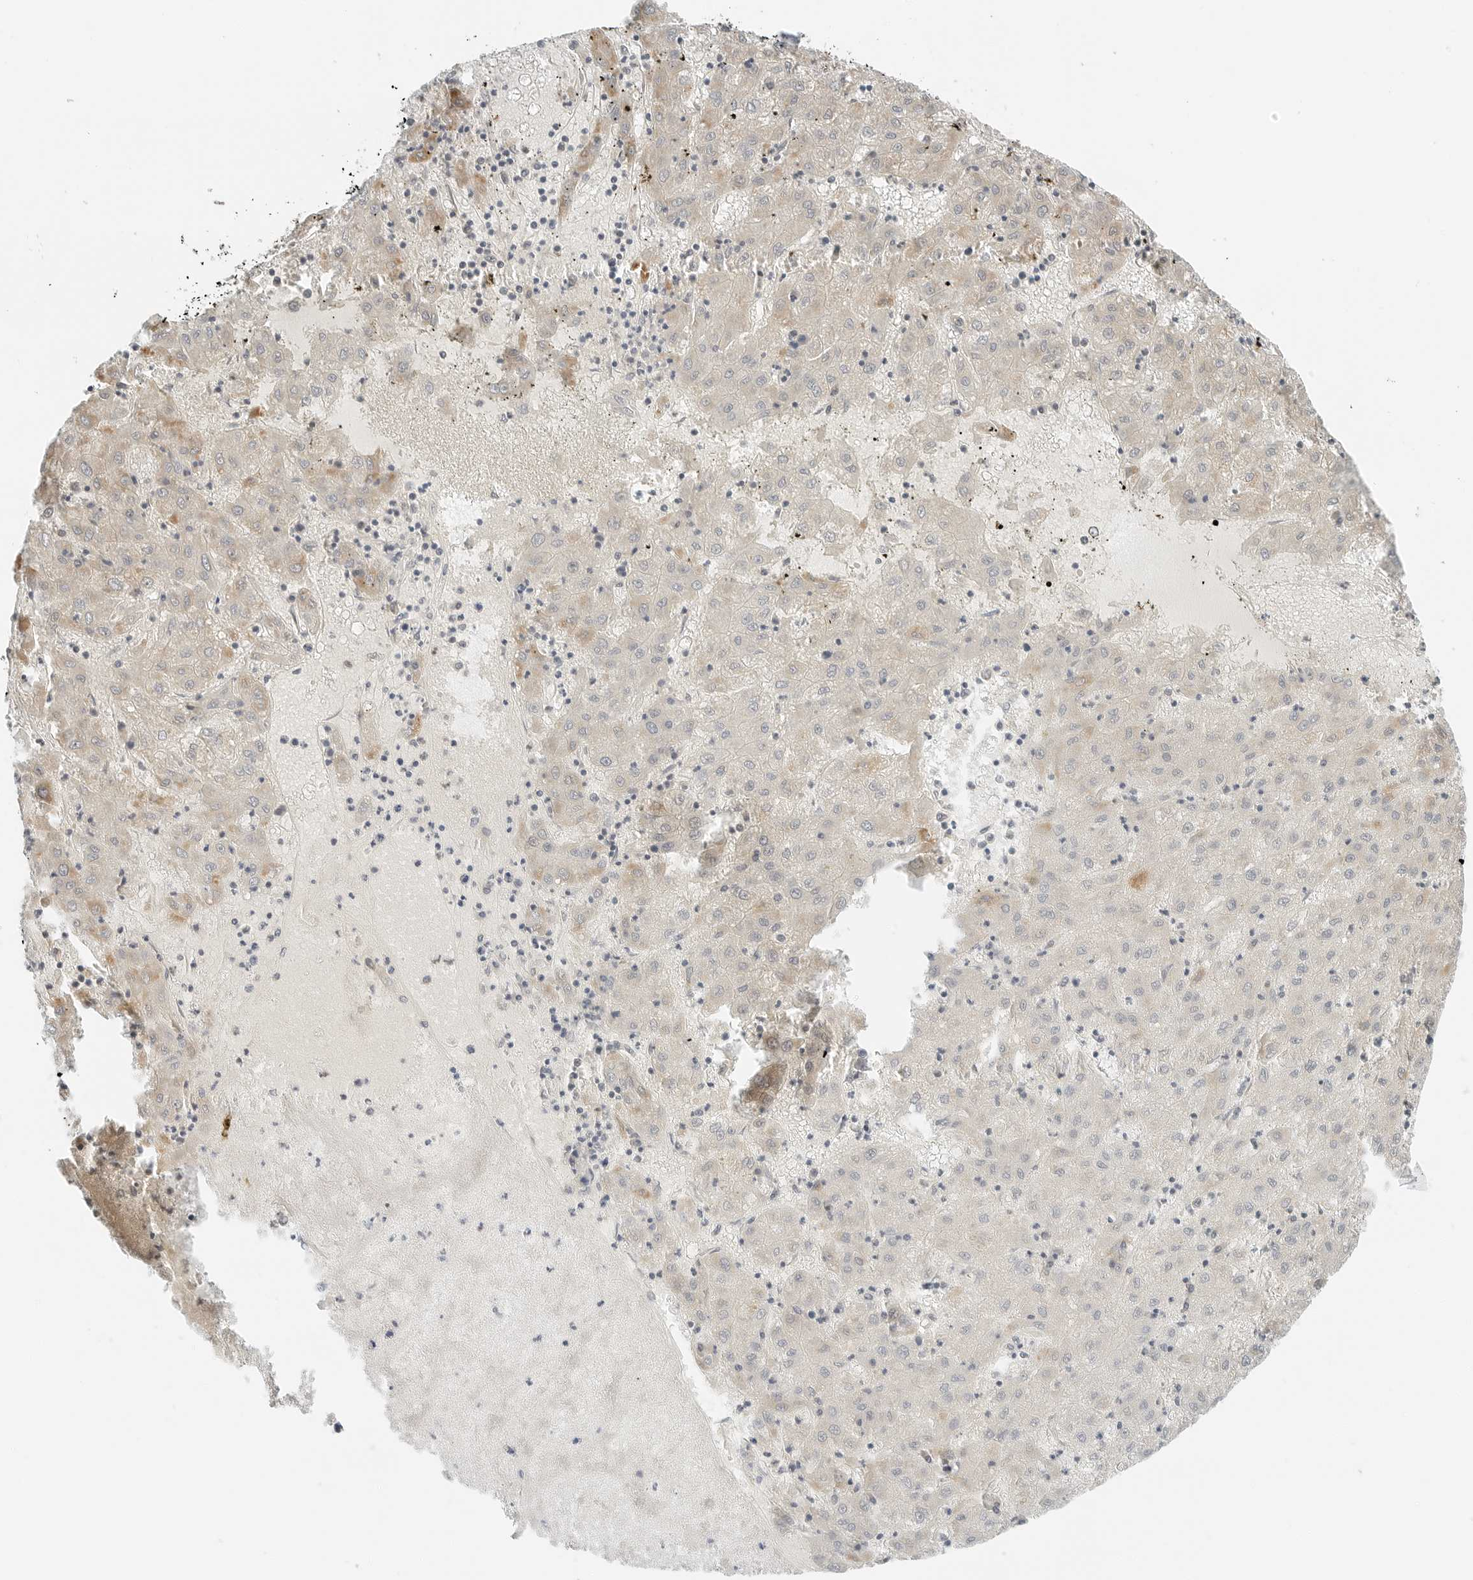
{"staining": {"intensity": "weak", "quantity": "<25%", "location": "cytoplasmic/membranous"}, "tissue": "liver cancer", "cell_type": "Tumor cells", "image_type": "cancer", "snomed": [{"axis": "morphology", "description": "Carcinoma, Hepatocellular, NOS"}, {"axis": "topography", "description": "Liver"}], "caption": "Tumor cells show no significant protein expression in liver hepatocellular carcinoma. (DAB (3,3'-diaminobenzidine) immunohistochemistry (IHC), high magnification).", "gene": "IQCC", "patient": {"sex": "male", "age": 72}}